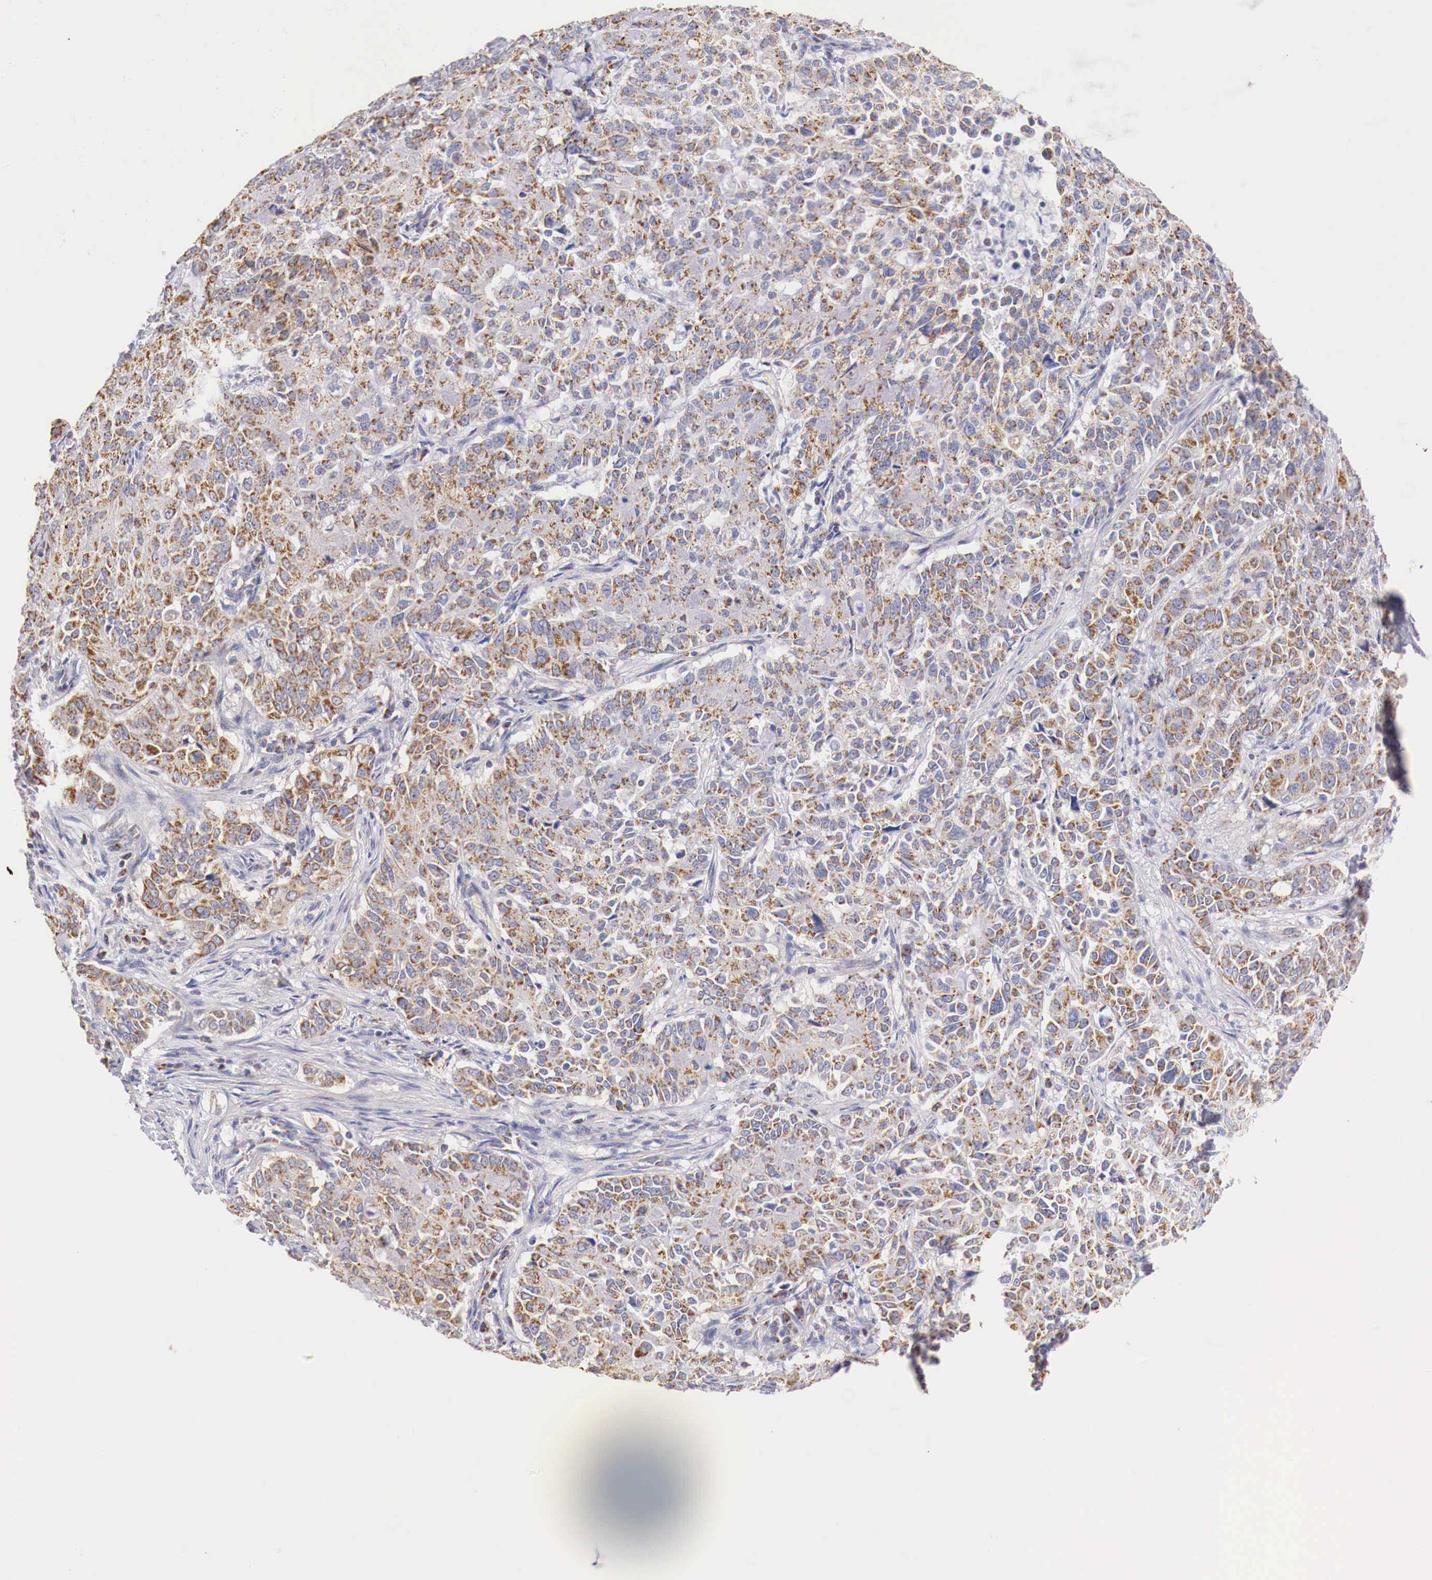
{"staining": {"intensity": "moderate", "quantity": "25%-75%", "location": "cytoplasmic/membranous"}, "tissue": "pancreatic cancer", "cell_type": "Tumor cells", "image_type": "cancer", "snomed": [{"axis": "morphology", "description": "Adenocarcinoma, NOS"}, {"axis": "topography", "description": "Pancreas"}], "caption": "Brown immunohistochemical staining in human pancreatic cancer shows moderate cytoplasmic/membranous expression in about 25%-75% of tumor cells. (DAB (3,3'-diaminobenzidine) IHC with brightfield microscopy, high magnification).", "gene": "IDH3G", "patient": {"sex": "female", "age": 52}}